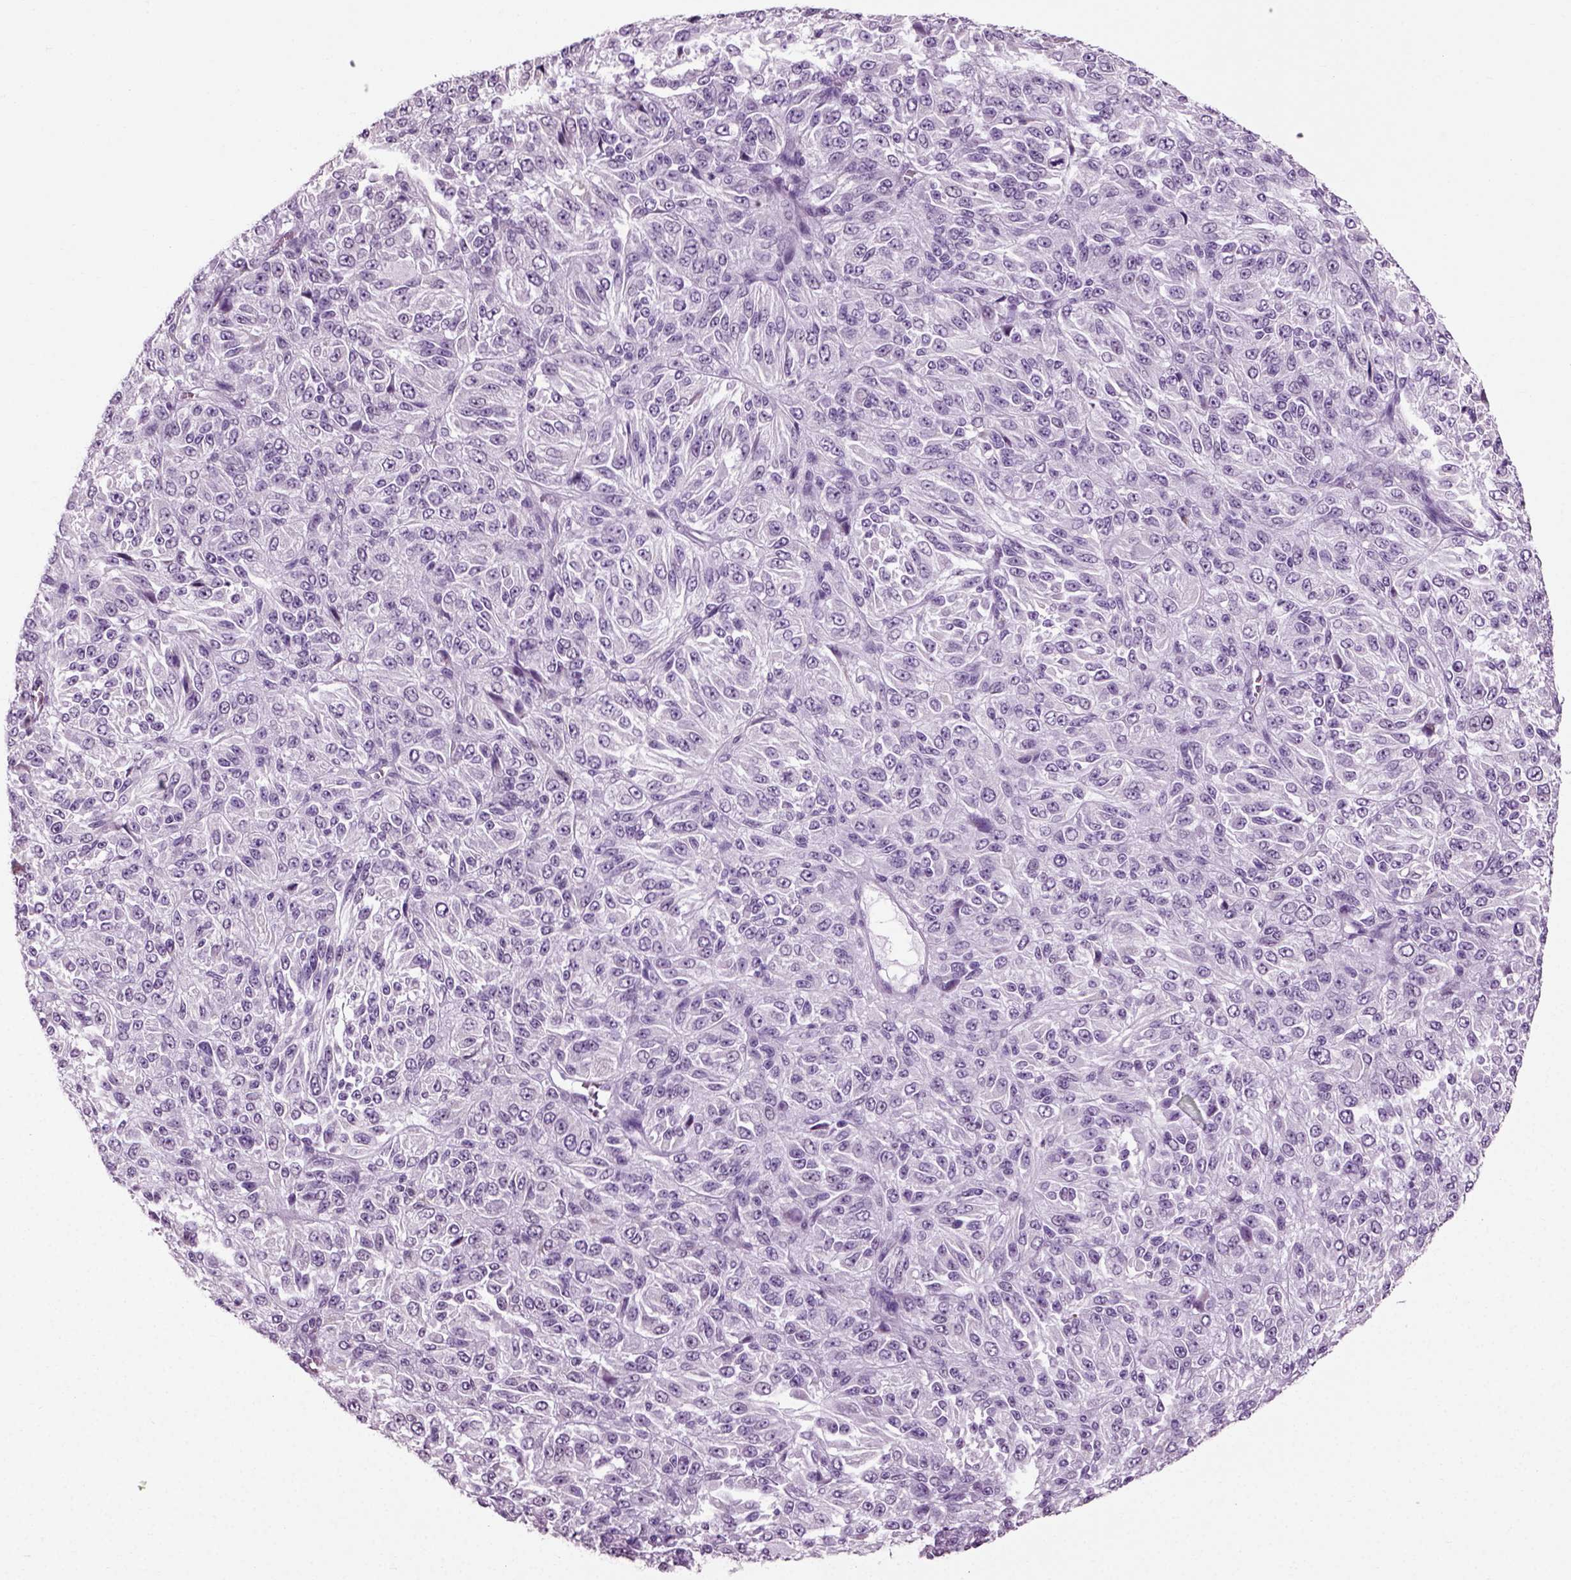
{"staining": {"intensity": "negative", "quantity": "none", "location": "none"}, "tissue": "melanoma", "cell_type": "Tumor cells", "image_type": "cancer", "snomed": [{"axis": "morphology", "description": "Malignant melanoma, Metastatic site"}, {"axis": "topography", "description": "Brain"}], "caption": "Protein analysis of melanoma displays no significant expression in tumor cells.", "gene": "SLC26A8", "patient": {"sex": "female", "age": 56}}